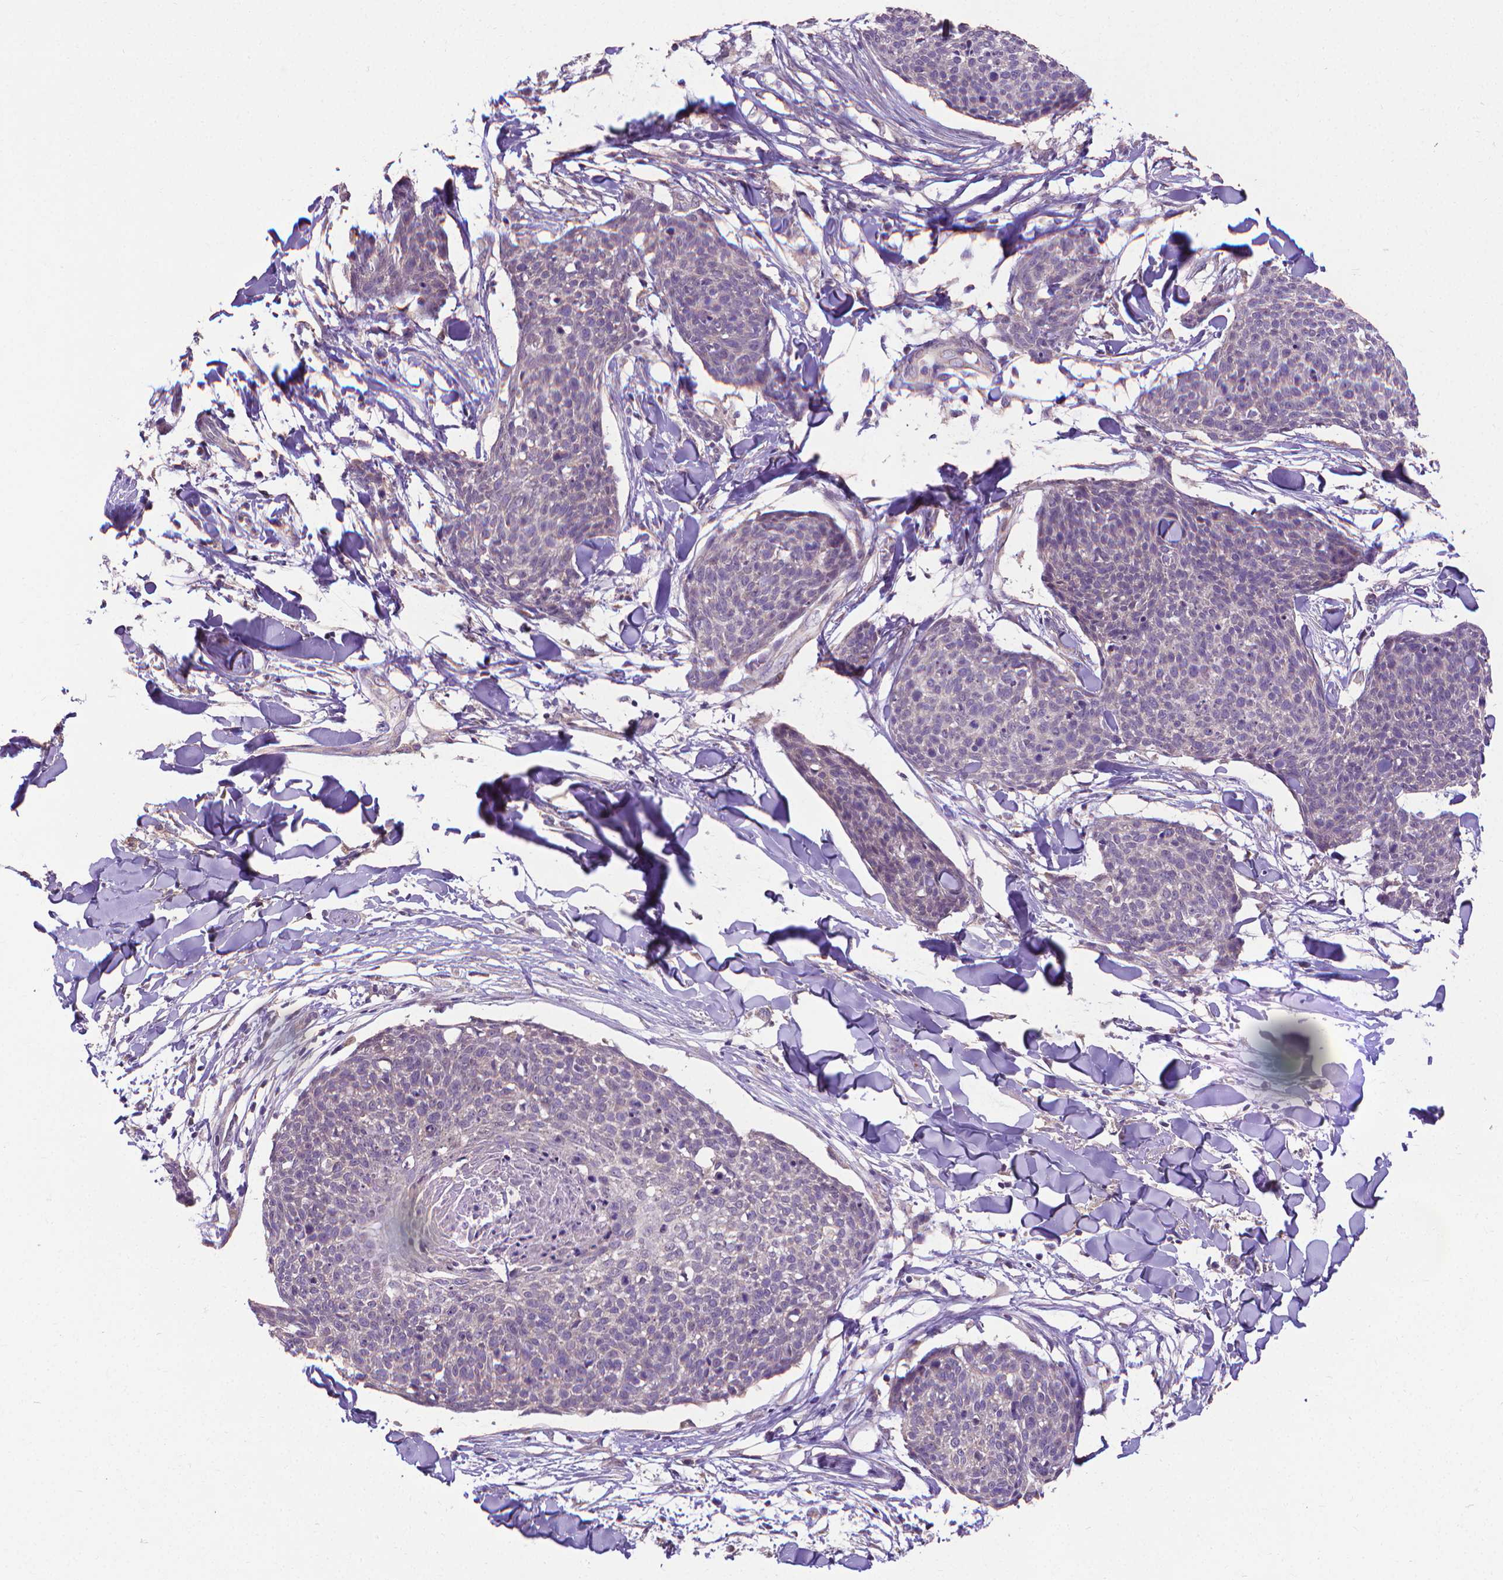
{"staining": {"intensity": "negative", "quantity": "none", "location": "none"}, "tissue": "skin cancer", "cell_type": "Tumor cells", "image_type": "cancer", "snomed": [{"axis": "morphology", "description": "Squamous cell carcinoma, NOS"}, {"axis": "topography", "description": "Skin"}, {"axis": "topography", "description": "Vulva"}], "caption": "Squamous cell carcinoma (skin) was stained to show a protein in brown. There is no significant positivity in tumor cells.", "gene": "GPR63", "patient": {"sex": "female", "age": 75}}